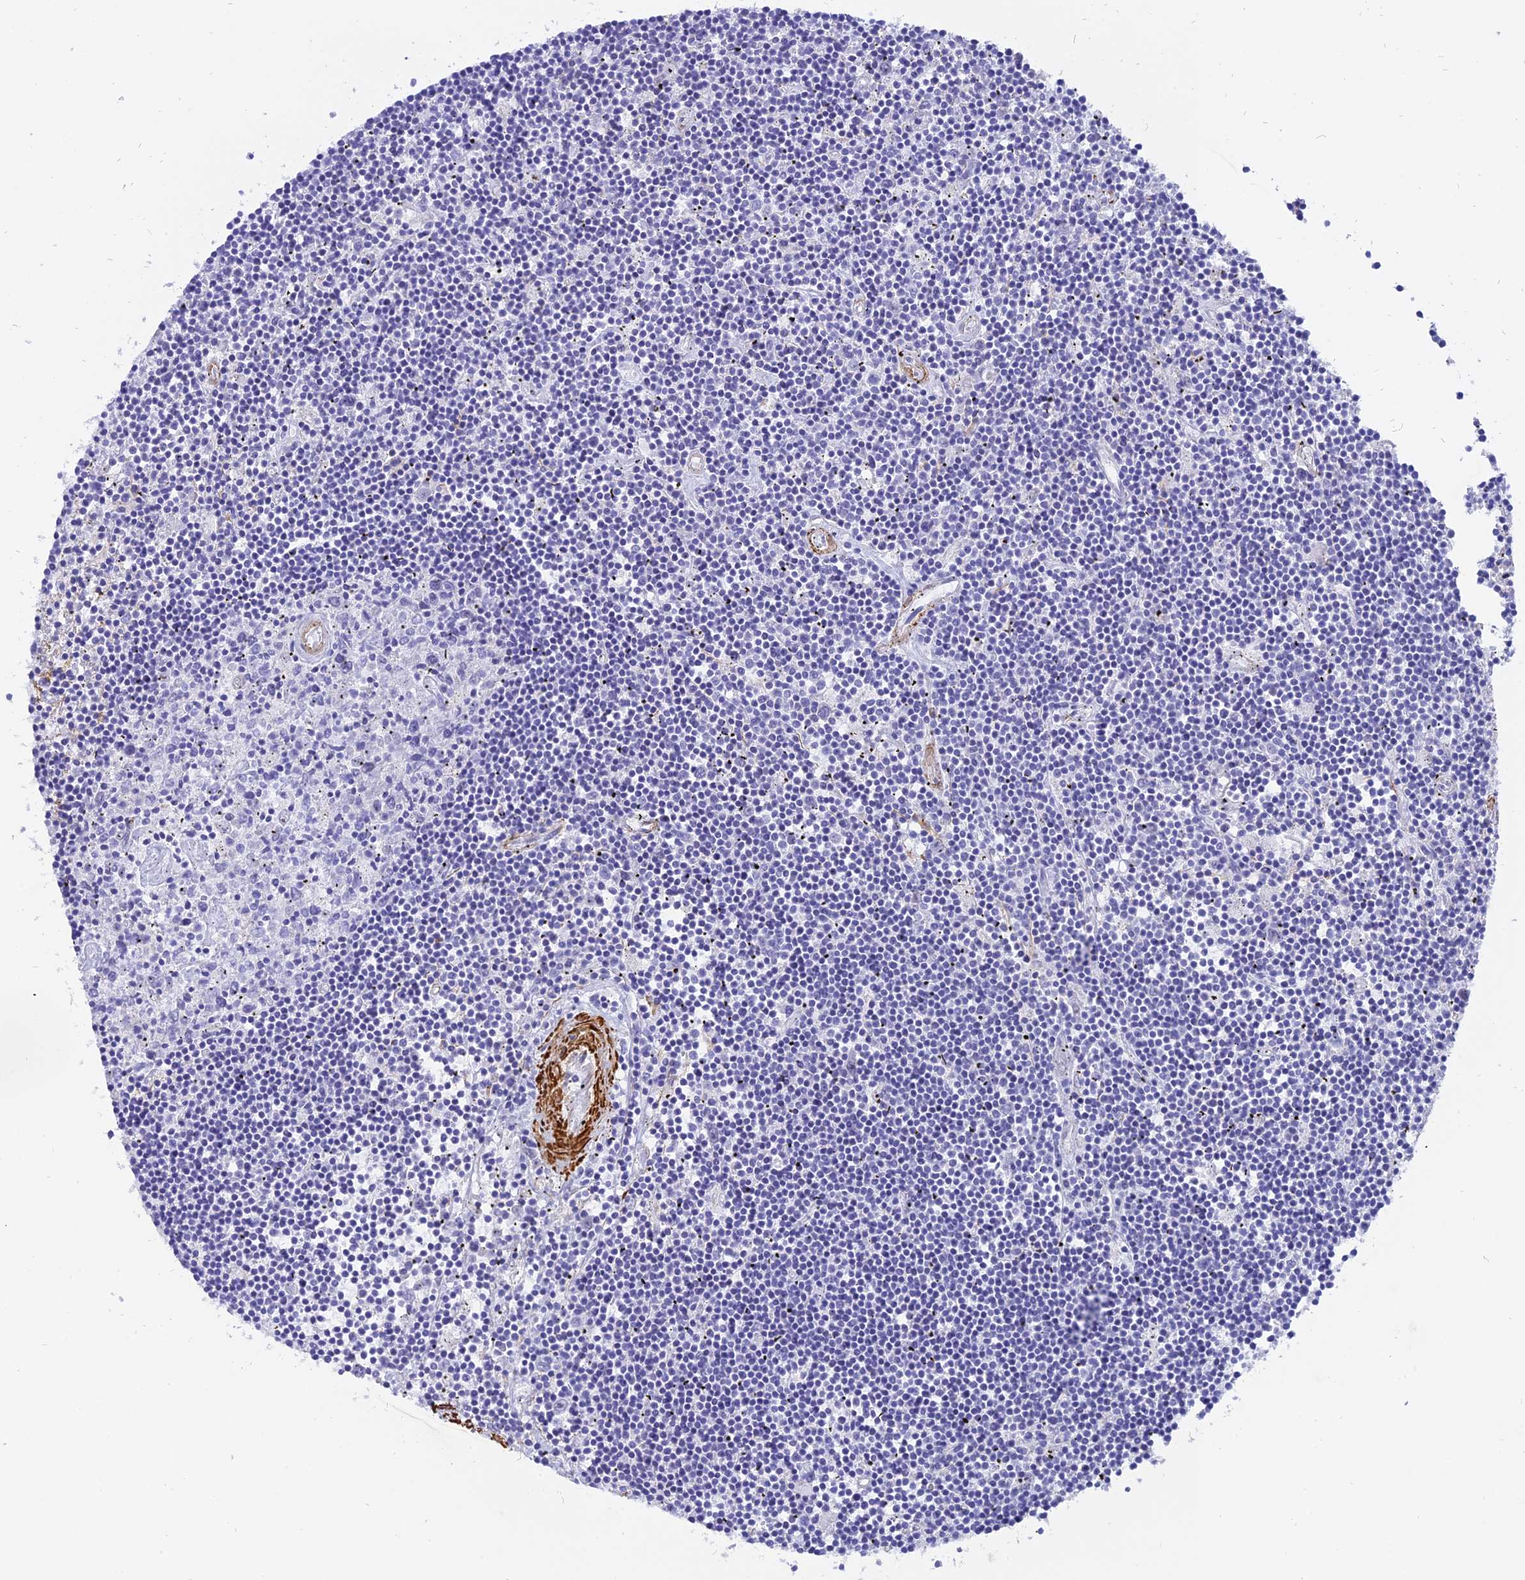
{"staining": {"intensity": "negative", "quantity": "none", "location": "none"}, "tissue": "lymphoma", "cell_type": "Tumor cells", "image_type": "cancer", "snomed": [{"axis": "morphology", "description": "Malignant lymphoma, non-Hodgkin's type, Low grade"}, {"axis": "topography", "description": "Spleen"}], "caption": "High magnification brightfield microscopy of lymphoma stained with DAB (3,3'-diaminobenzidine) (brown) and counterstained with hematoxylin (blue): tumor cells show no significant staining.", "gene": "CENPV", "patient": {"sex": "male", "age": 76}}